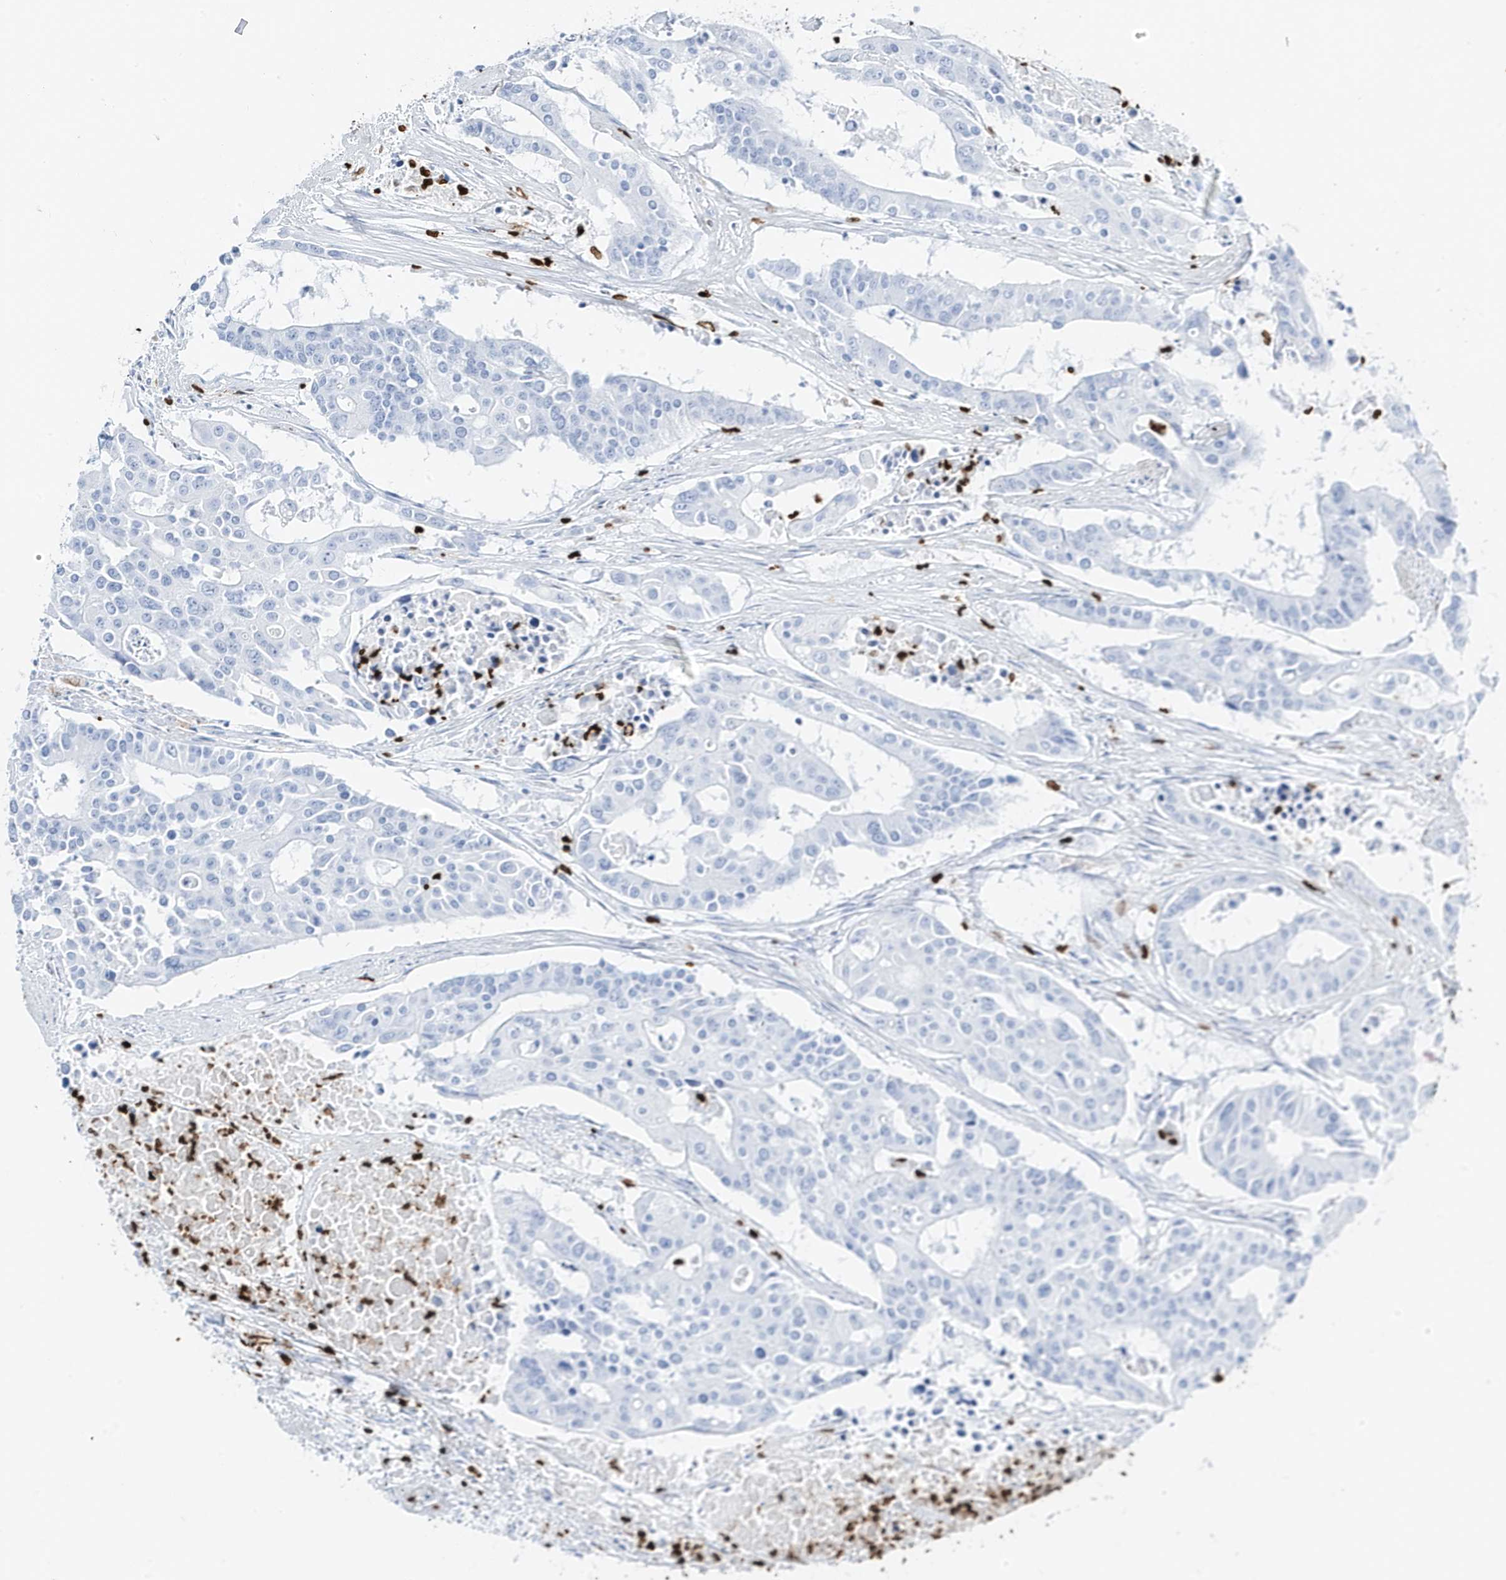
{"staining": {"intensity": "negative", "quantity": "none", "location": "none"}, "tissue": "colorectal cancer", "cell_type": "Tumor cells", "image_type": "cancer", "snomed": [{"axis": "morphology", "description": "Adenocarcinoma, NOS"}, {"axis": "topography", "description": "Colon"}], "caption": "An immunohistochemistry photomicrograph of adenocarcinoma (colorectal) is shown. There is no staining in tumor cells of adenocarcinoma (colorectal).", "gene": "MNDA", "patient": {"sex": "male", "age": 77}}